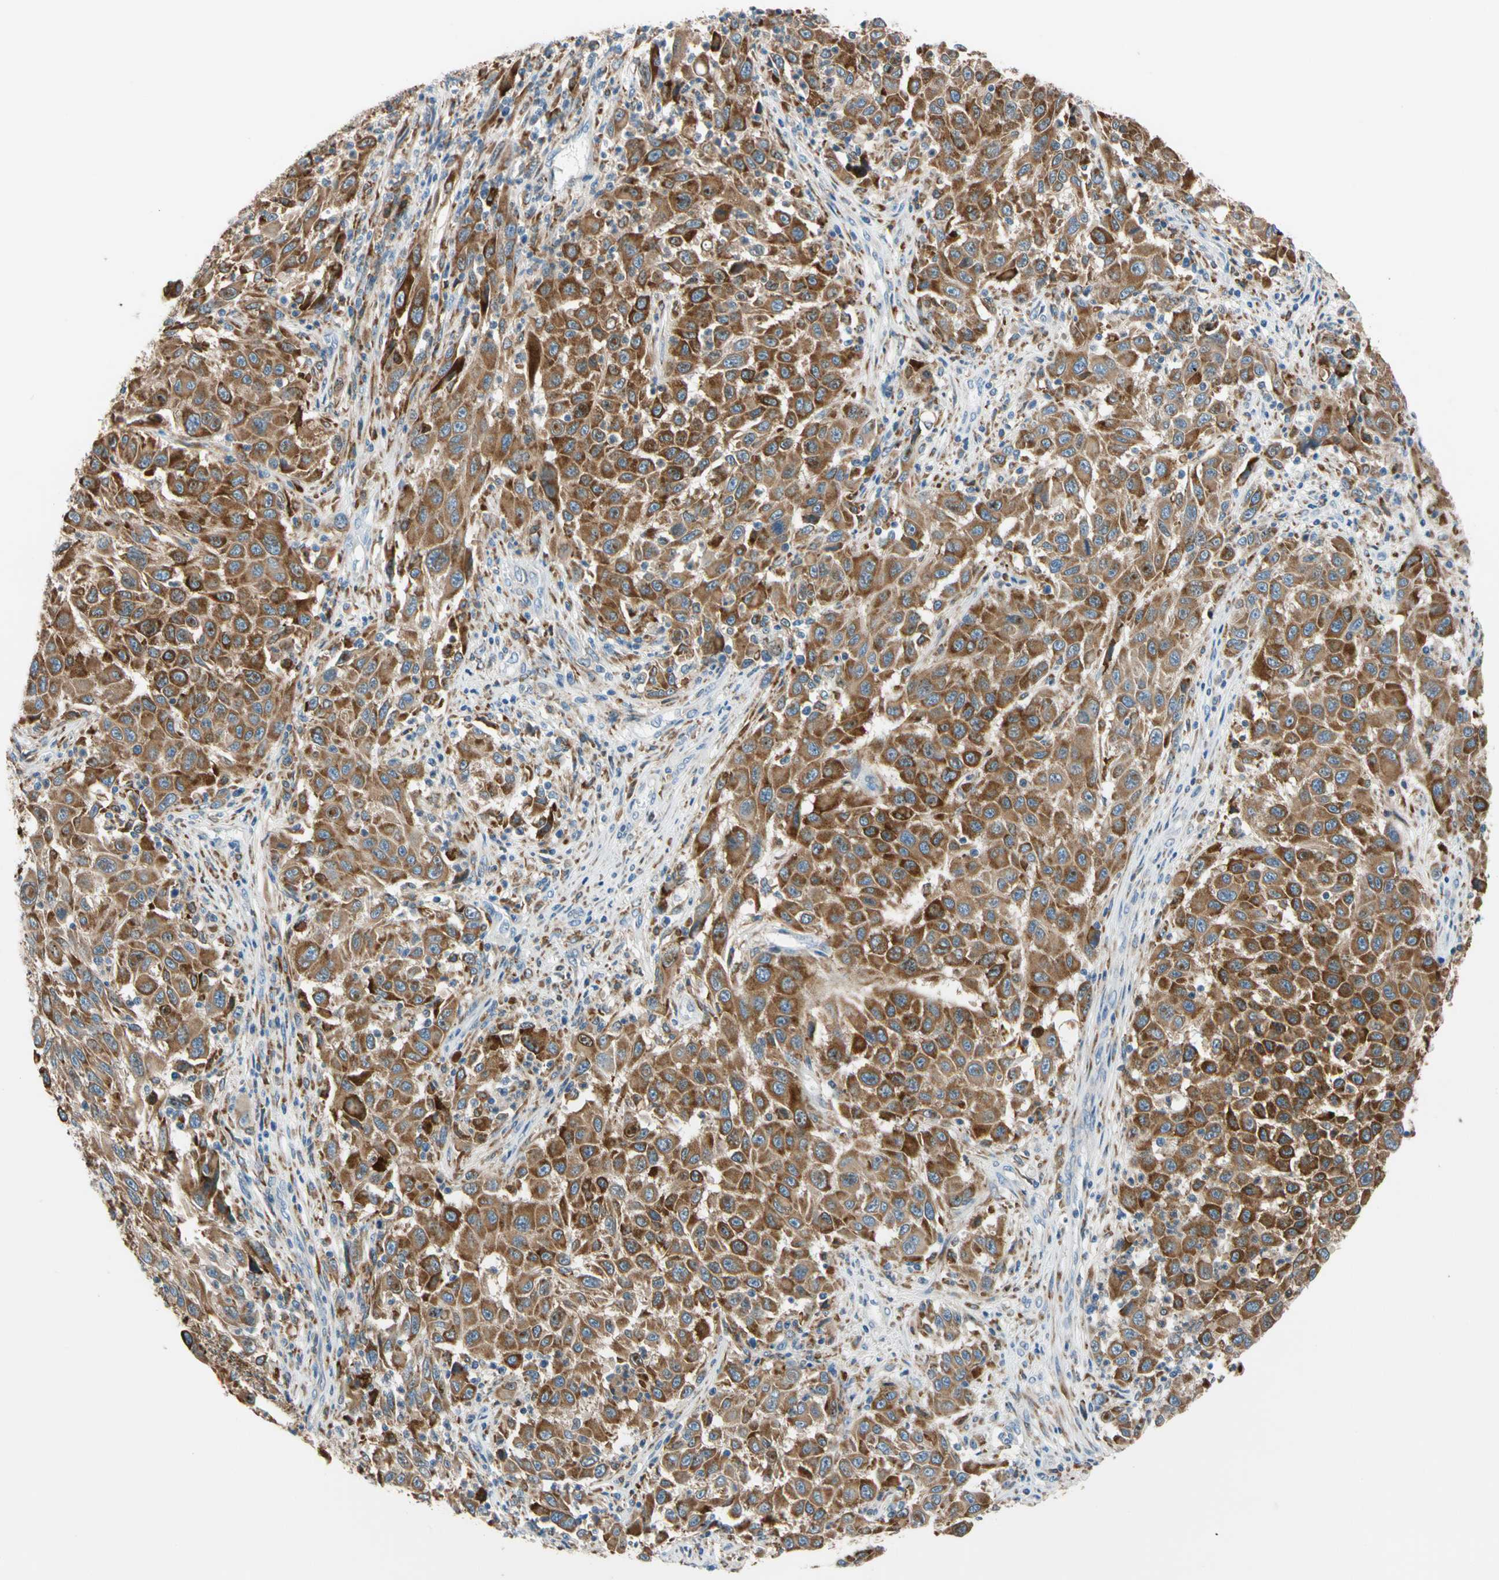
{"staining": {"intensity": "strong", "quantity": ">75%", "location": "cytoplasmic/membranous"}, "tissue": "melanoma", "cell_type": "Tumor cells", "image_type": "cancer", "snomed": [{"axis": "morphology", "description": "Malignant melanoma, Metastatic site"}, {"axis": "topography", "description": "Lymph node"}], "caption": "IHC histopathology image of human melanoma stained for a protein (brown), which reveals high levels of strong cytoplasmic/membranous expression in approximately >75% of tumor cells.", "gene": "LRPAP1", "patient": {"sex": "male", "age": 61}}